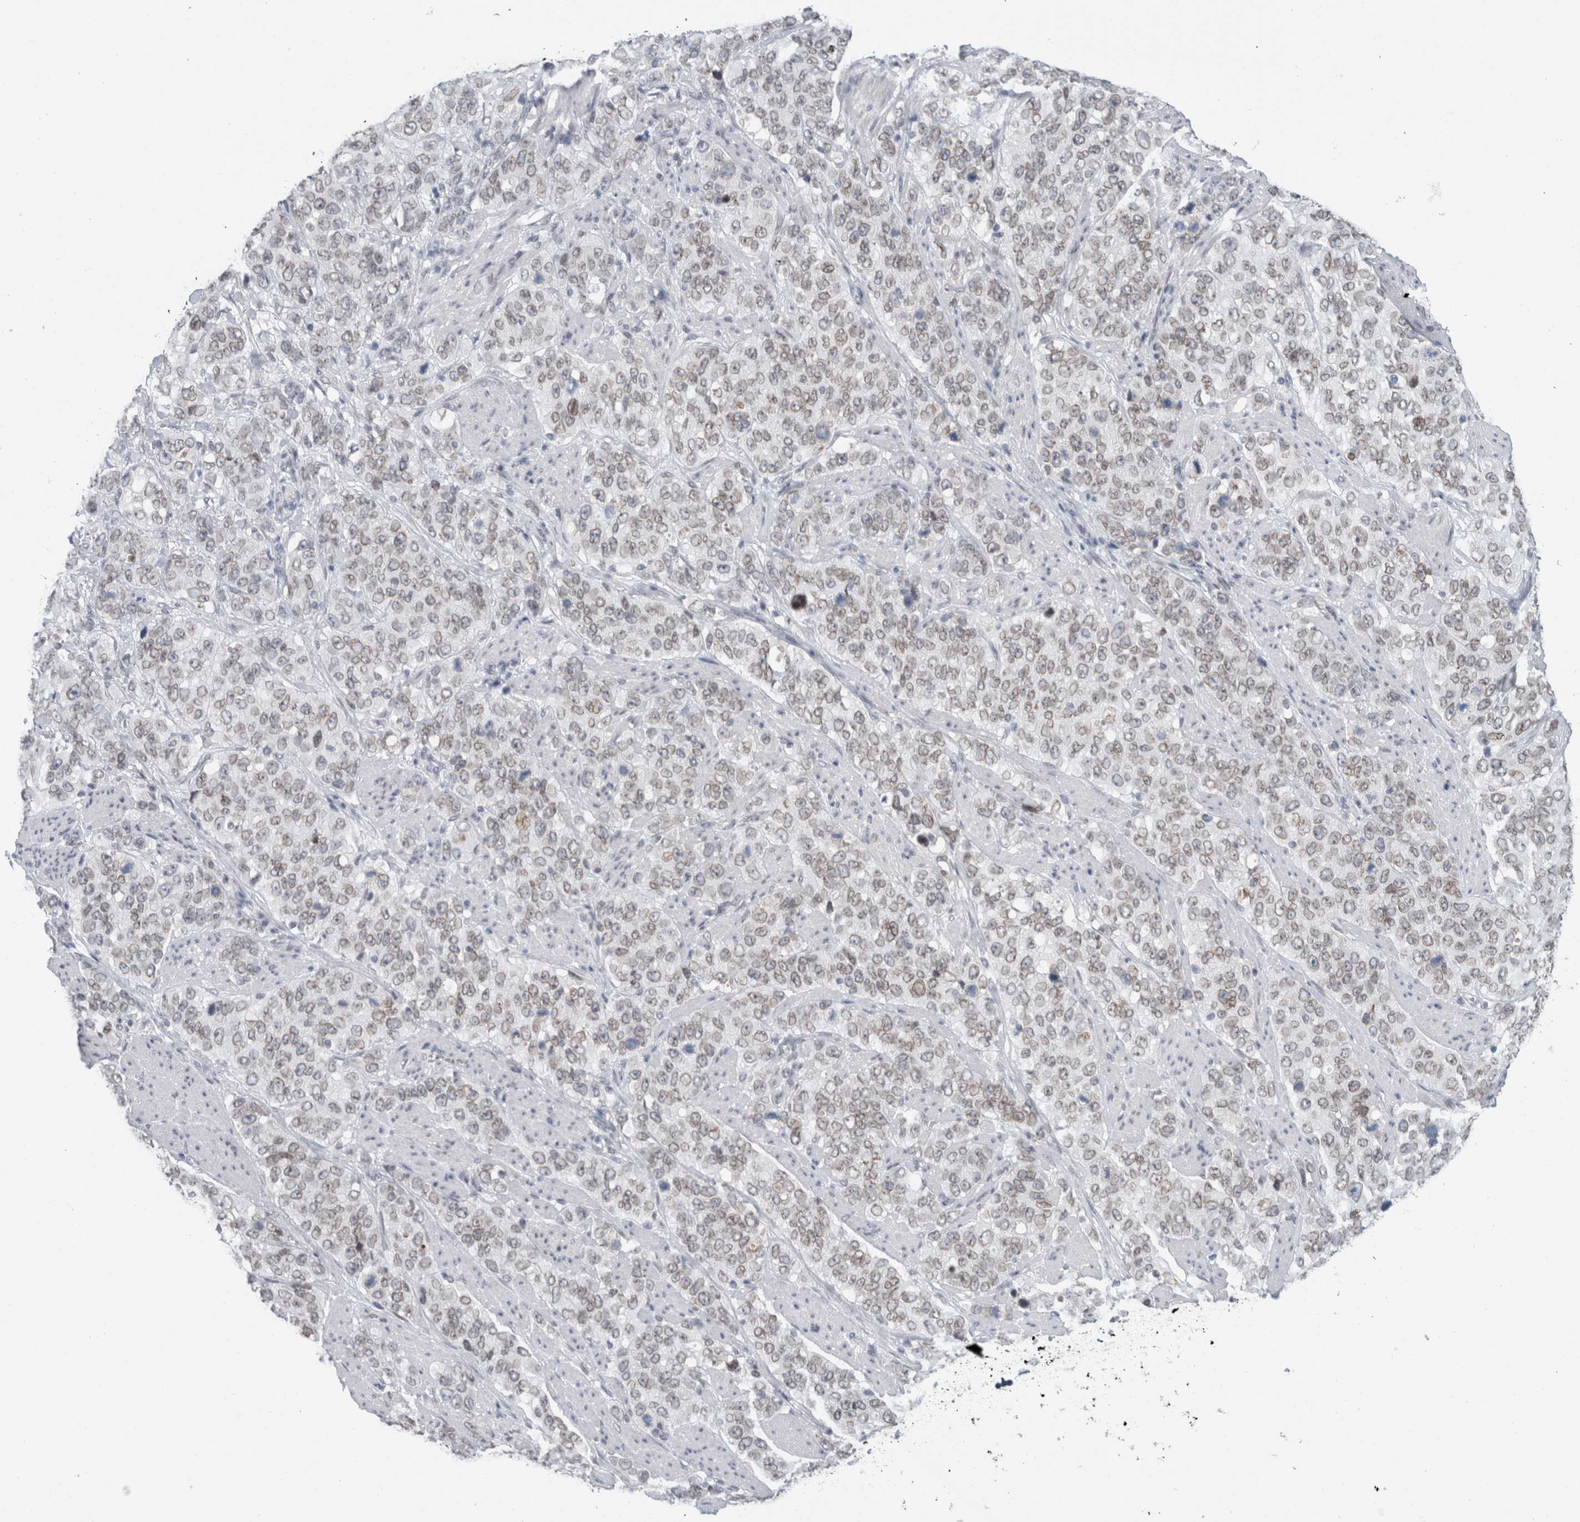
{"staining": {"intensity": "weak", "quantity": "25%-75%", "location": "cytoplasmic/membranous,nuclear"}, "tissue": "stomach cancer", "cell_type": "Tumor cells", "image_type": "cancer", "snomed": [{"axis": "morphology", "description": "Adenocarcinoma, NOS"}, {"axis": "topography", "description": "Stomach"}], "caption": "Stomach cancer (adenocarcinoma) stained for a protein (brown) reveals weak cytoplasmic/membranous and nuclear positive expression in approximately 25%-75% of tumor cells.", "gene": "ZNF770", "patient": {"sex": "male", "age": 48}}